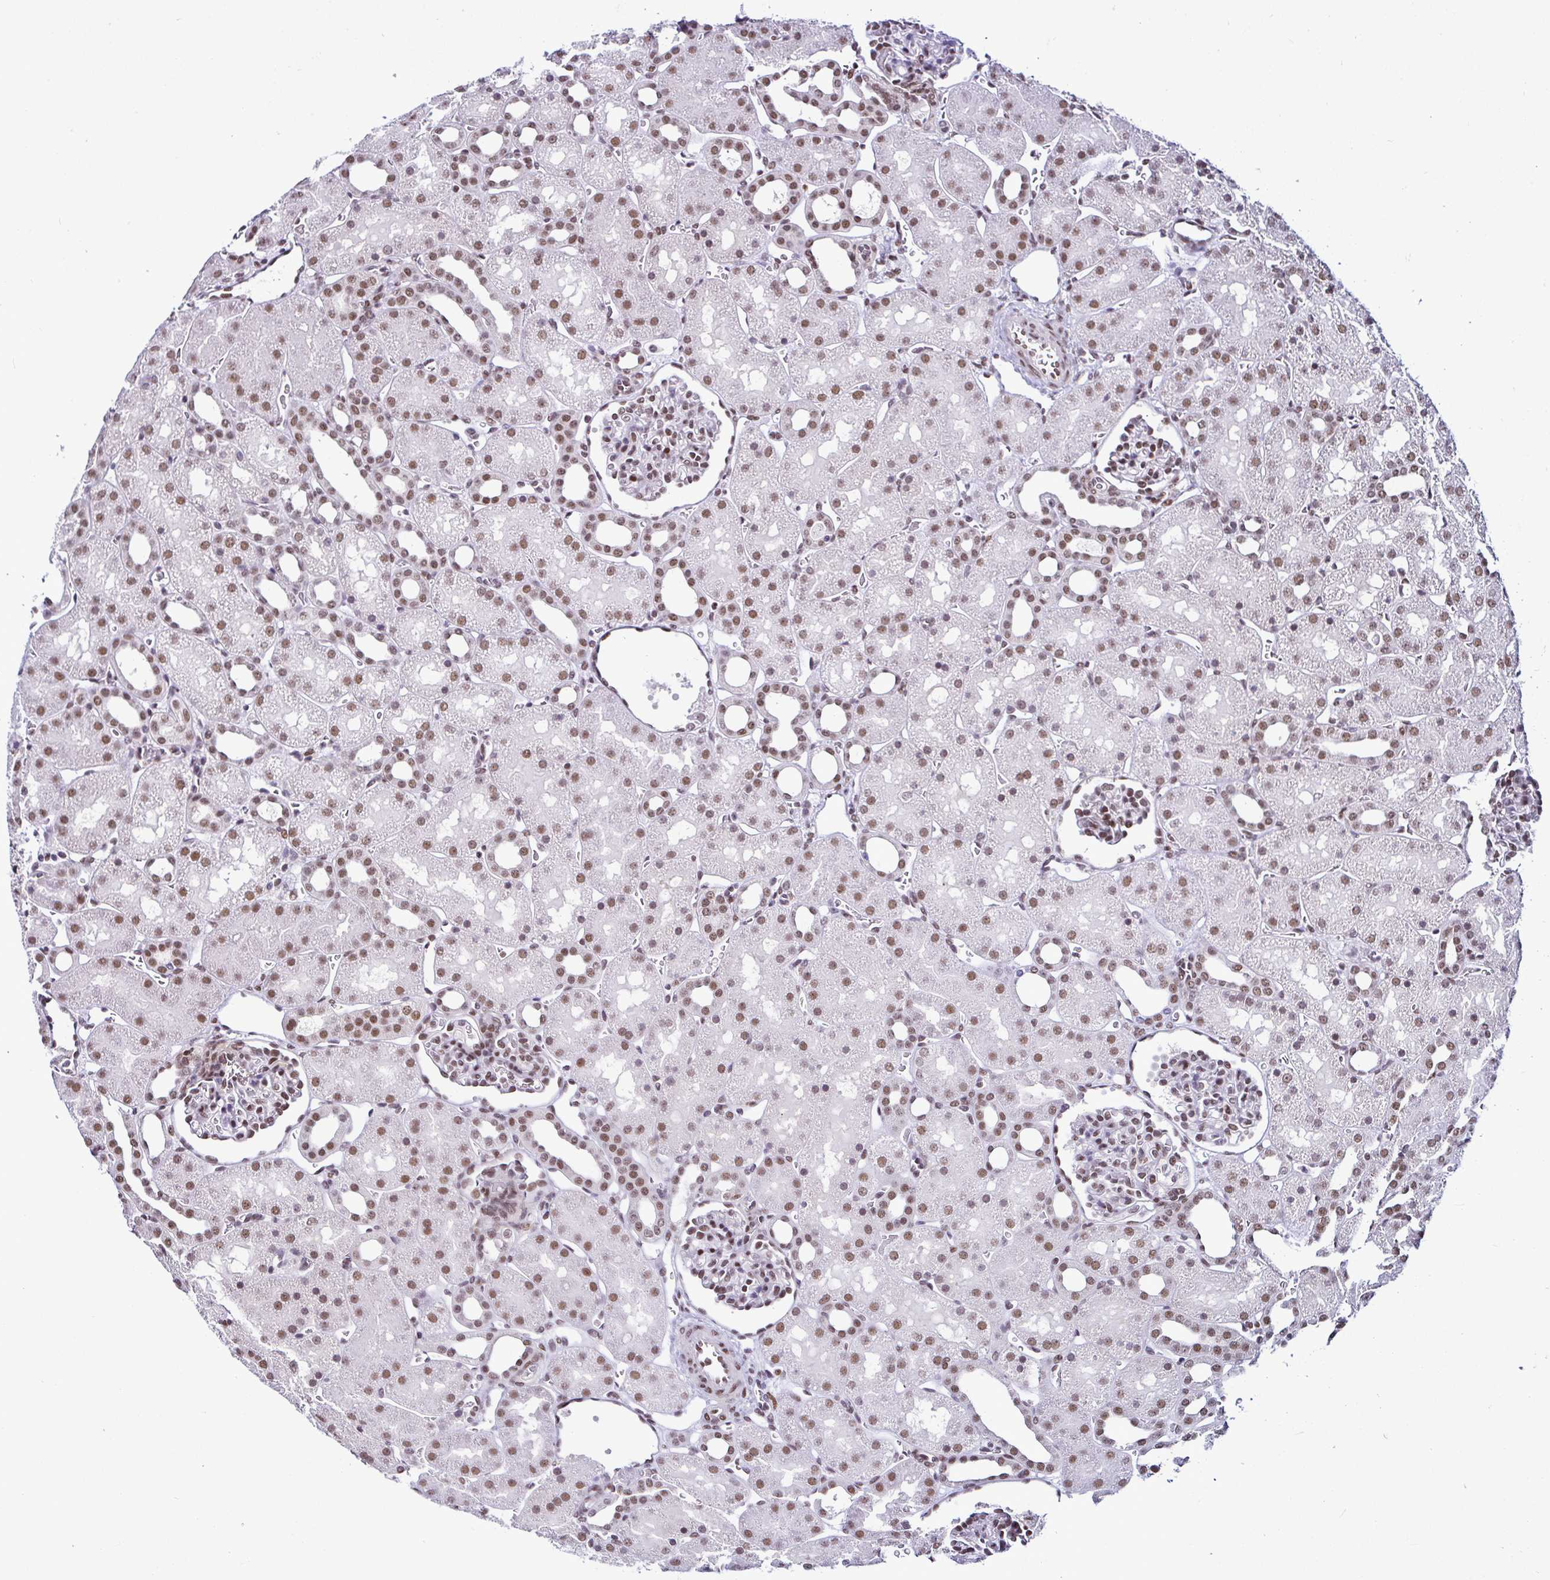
{"staining": {"intensity": "moderate", "quantity": ">75%", "location": "nuclear"}, "tissue": "kidney", "cell_type": "Cells in glomeruli", "image_type": "normal", "snomed": [{"axis": "morphology", "description": "Normal tissue, NOS"}, {"axis": "topography", "description": "Kidney"}], "caption": "DAB immunohistochemical staining of normal human kidney shows moderate nuclear protein positivity in approximately >75% of cells in glomeruli. (DAB (3,3'-diaminobenzidine) IHC with brightfield microscopy, high magnification).", "gene": "DR1", "patient": {"sex": "male", "age": 2}}